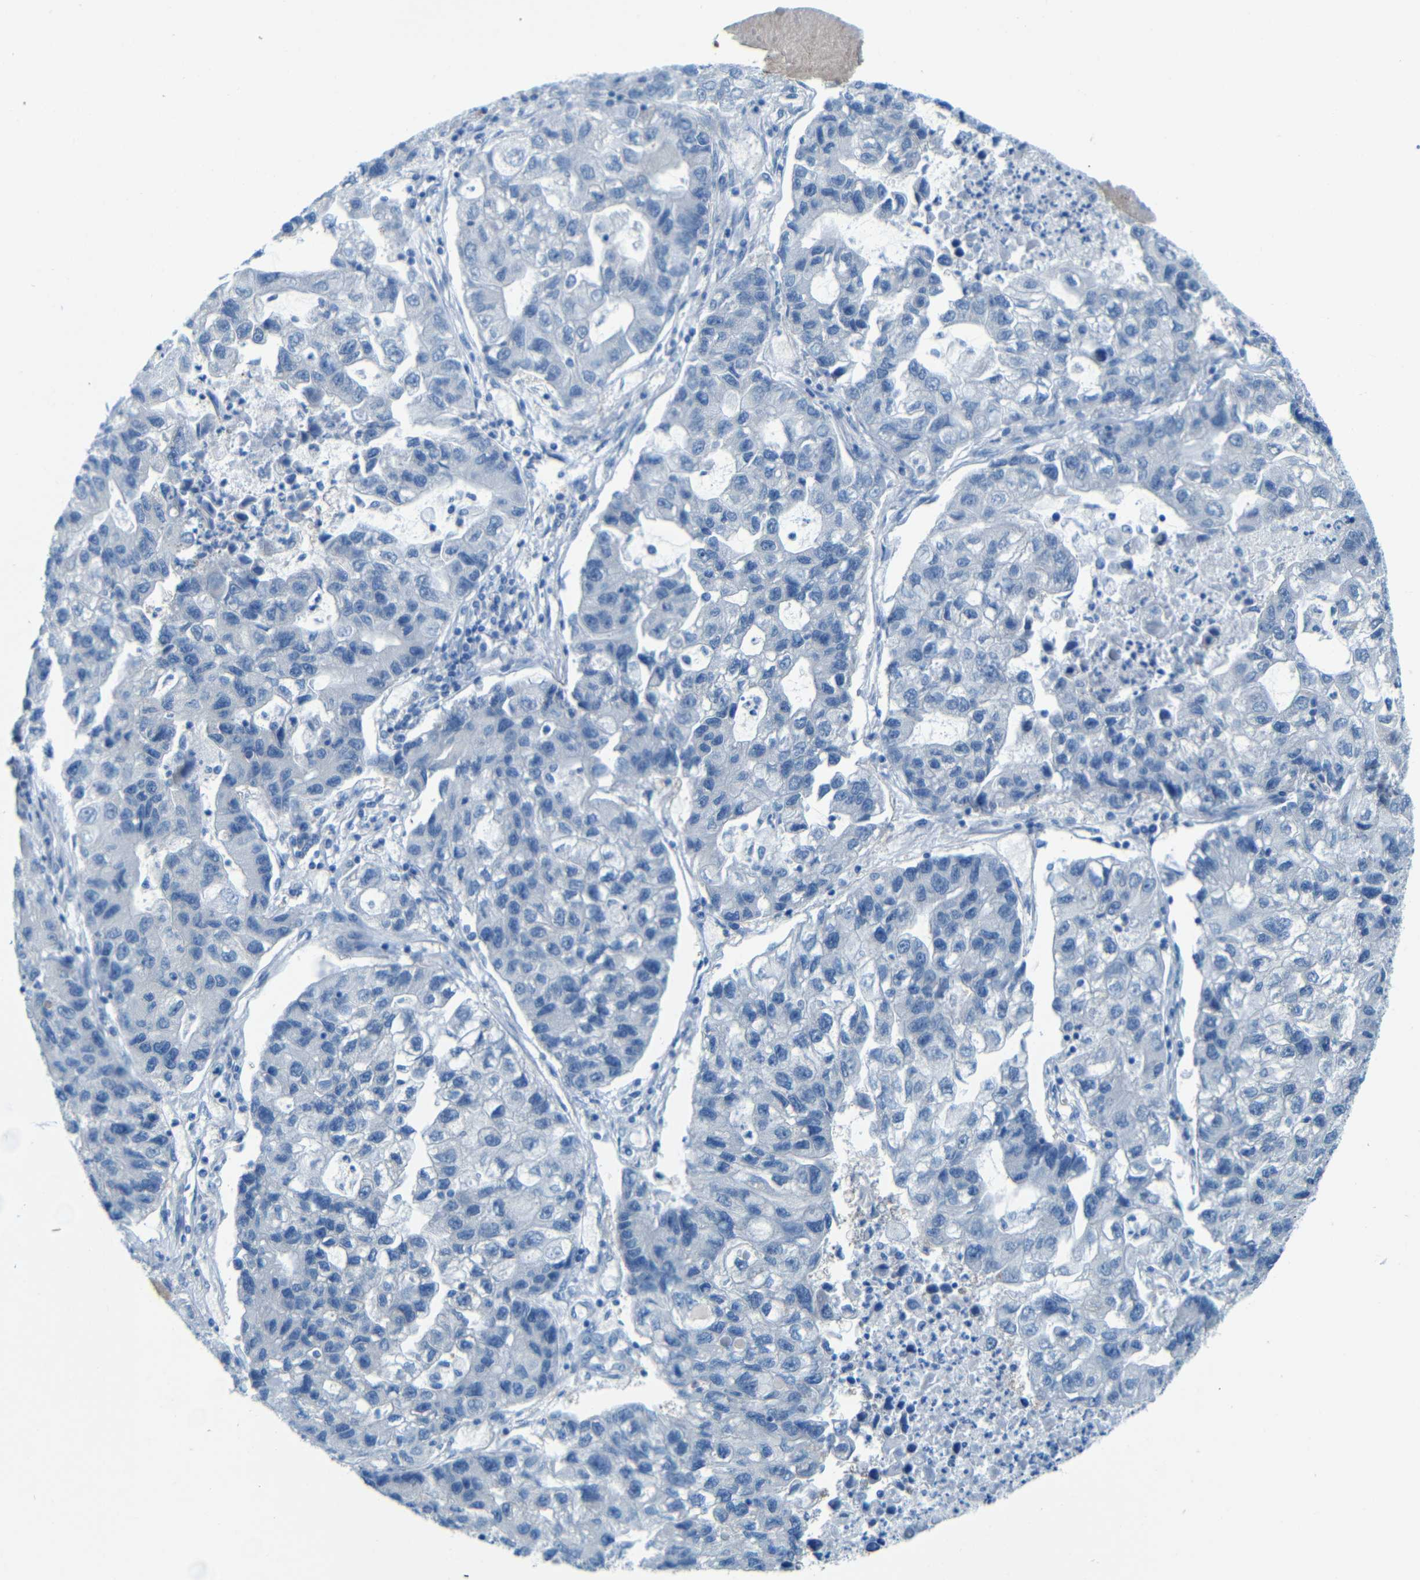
{"staining": {"intensity": "negative", "quantity": "none", "location": "none"}, "tissue": "lung cancer", "cell_type": "Tumor cells", "image_type": "cancer", "snomed": [{"axis": "morphology", "description": "Adenocarcinoma, NOS"}, {"axis": "topography", "description": "Lung"}], "caption": "Adenocarcinoma (lung) was stained to show a protein in brown. There is no significant expression in tumor cells. (DAB IHC visualized using brightfield microscopy, high magnification).", "gene": "MAP2", "patient": {"sex": "female", "age": 51}}